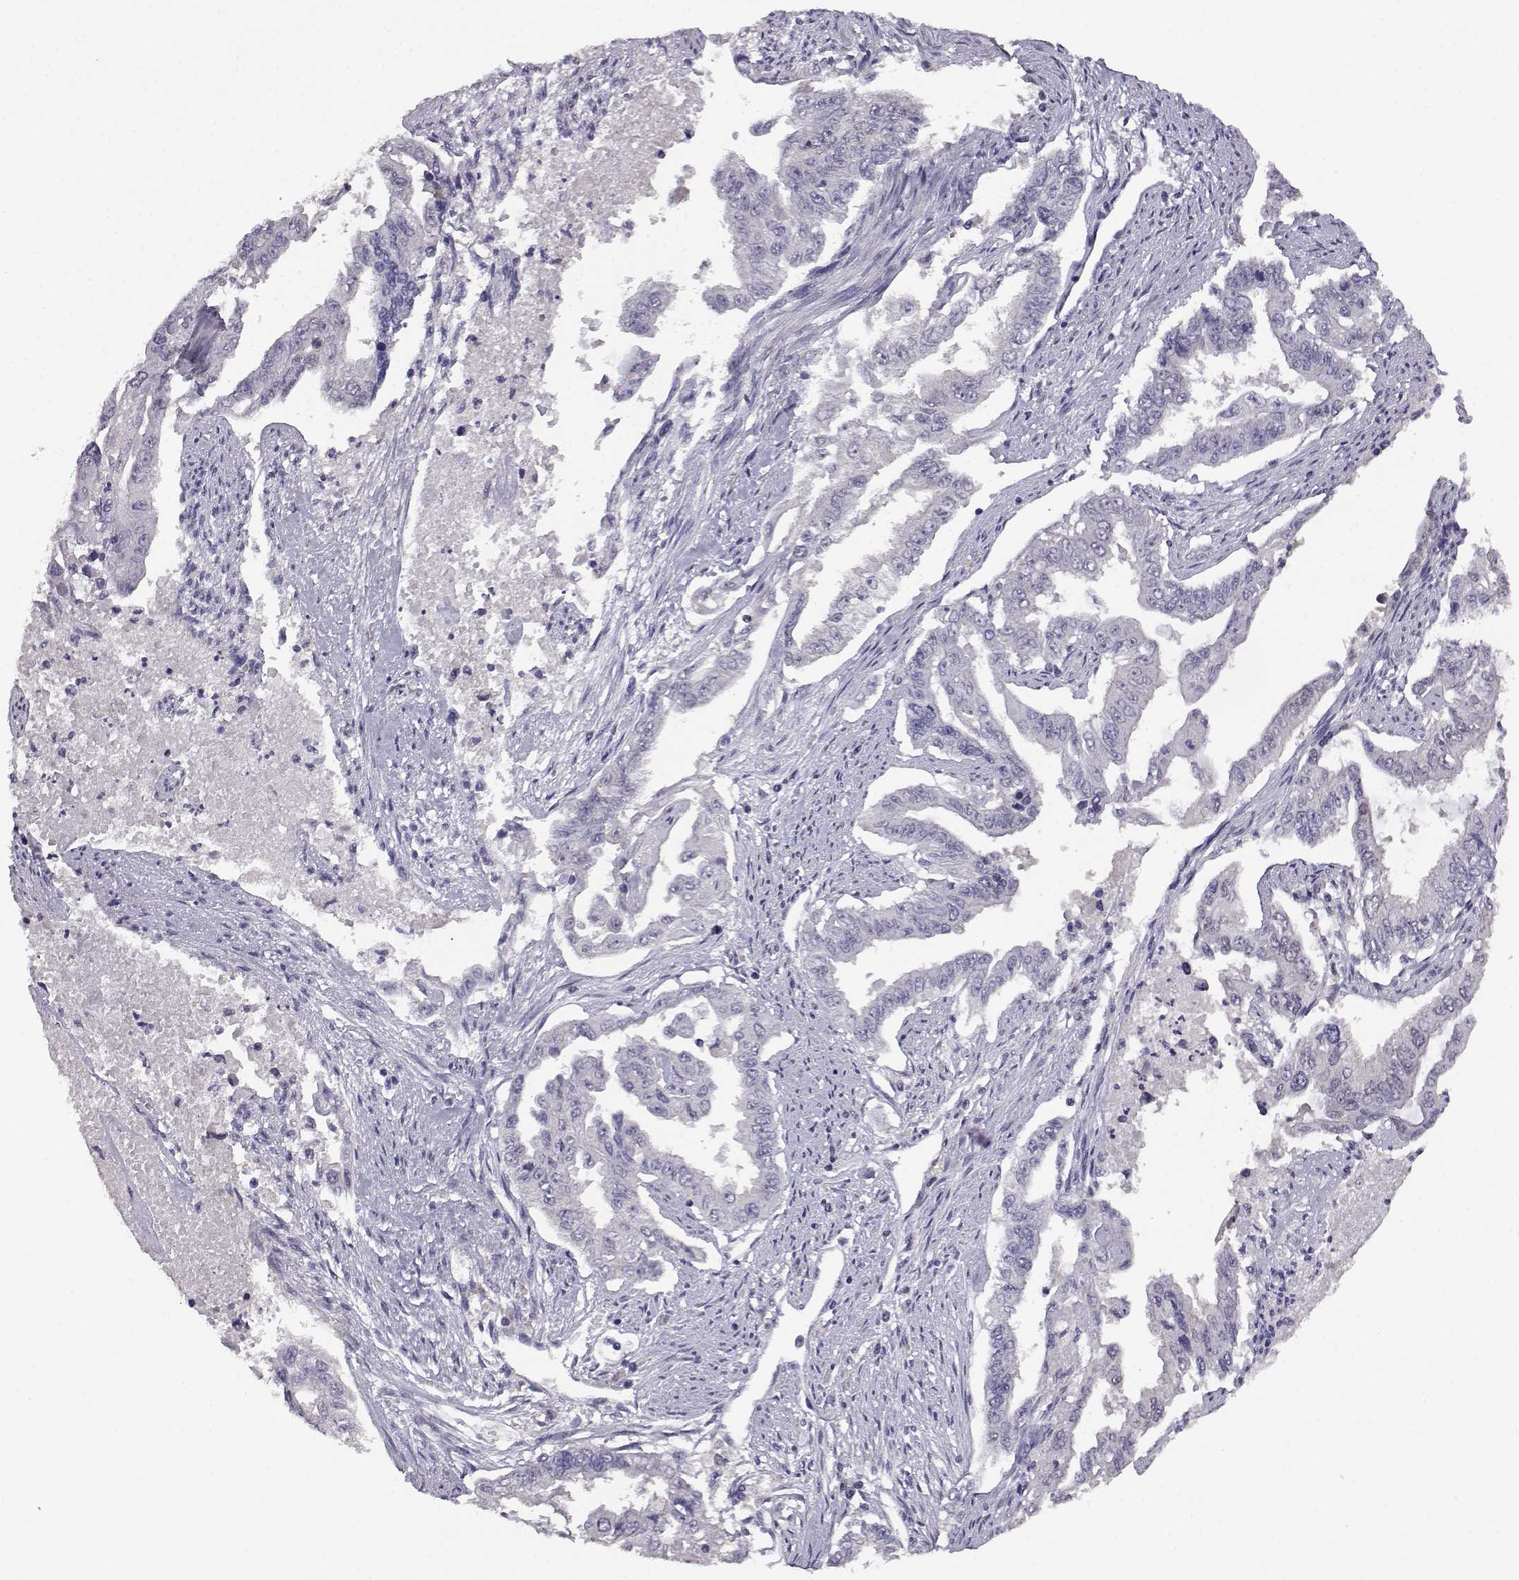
{"staining": {"intensity": "negative", "quantity": "none", "location": "none"}, "tissue": "endometrial cancer", "cell_type": "Tumor cells", "image_type": "cancer", "snomed": [{"axis": "morphology", "description": "Adenocarcinoma, NOS"}, {"axis": "topography", "description": "Uterus"}], "caption": "This is an immunohistochemistry (IHC) micrograph of human endometrial cancer. There is no staining in tumor cells.", "gene": "AKR1B1", "patient": {"sex": "female", "age": 59}}